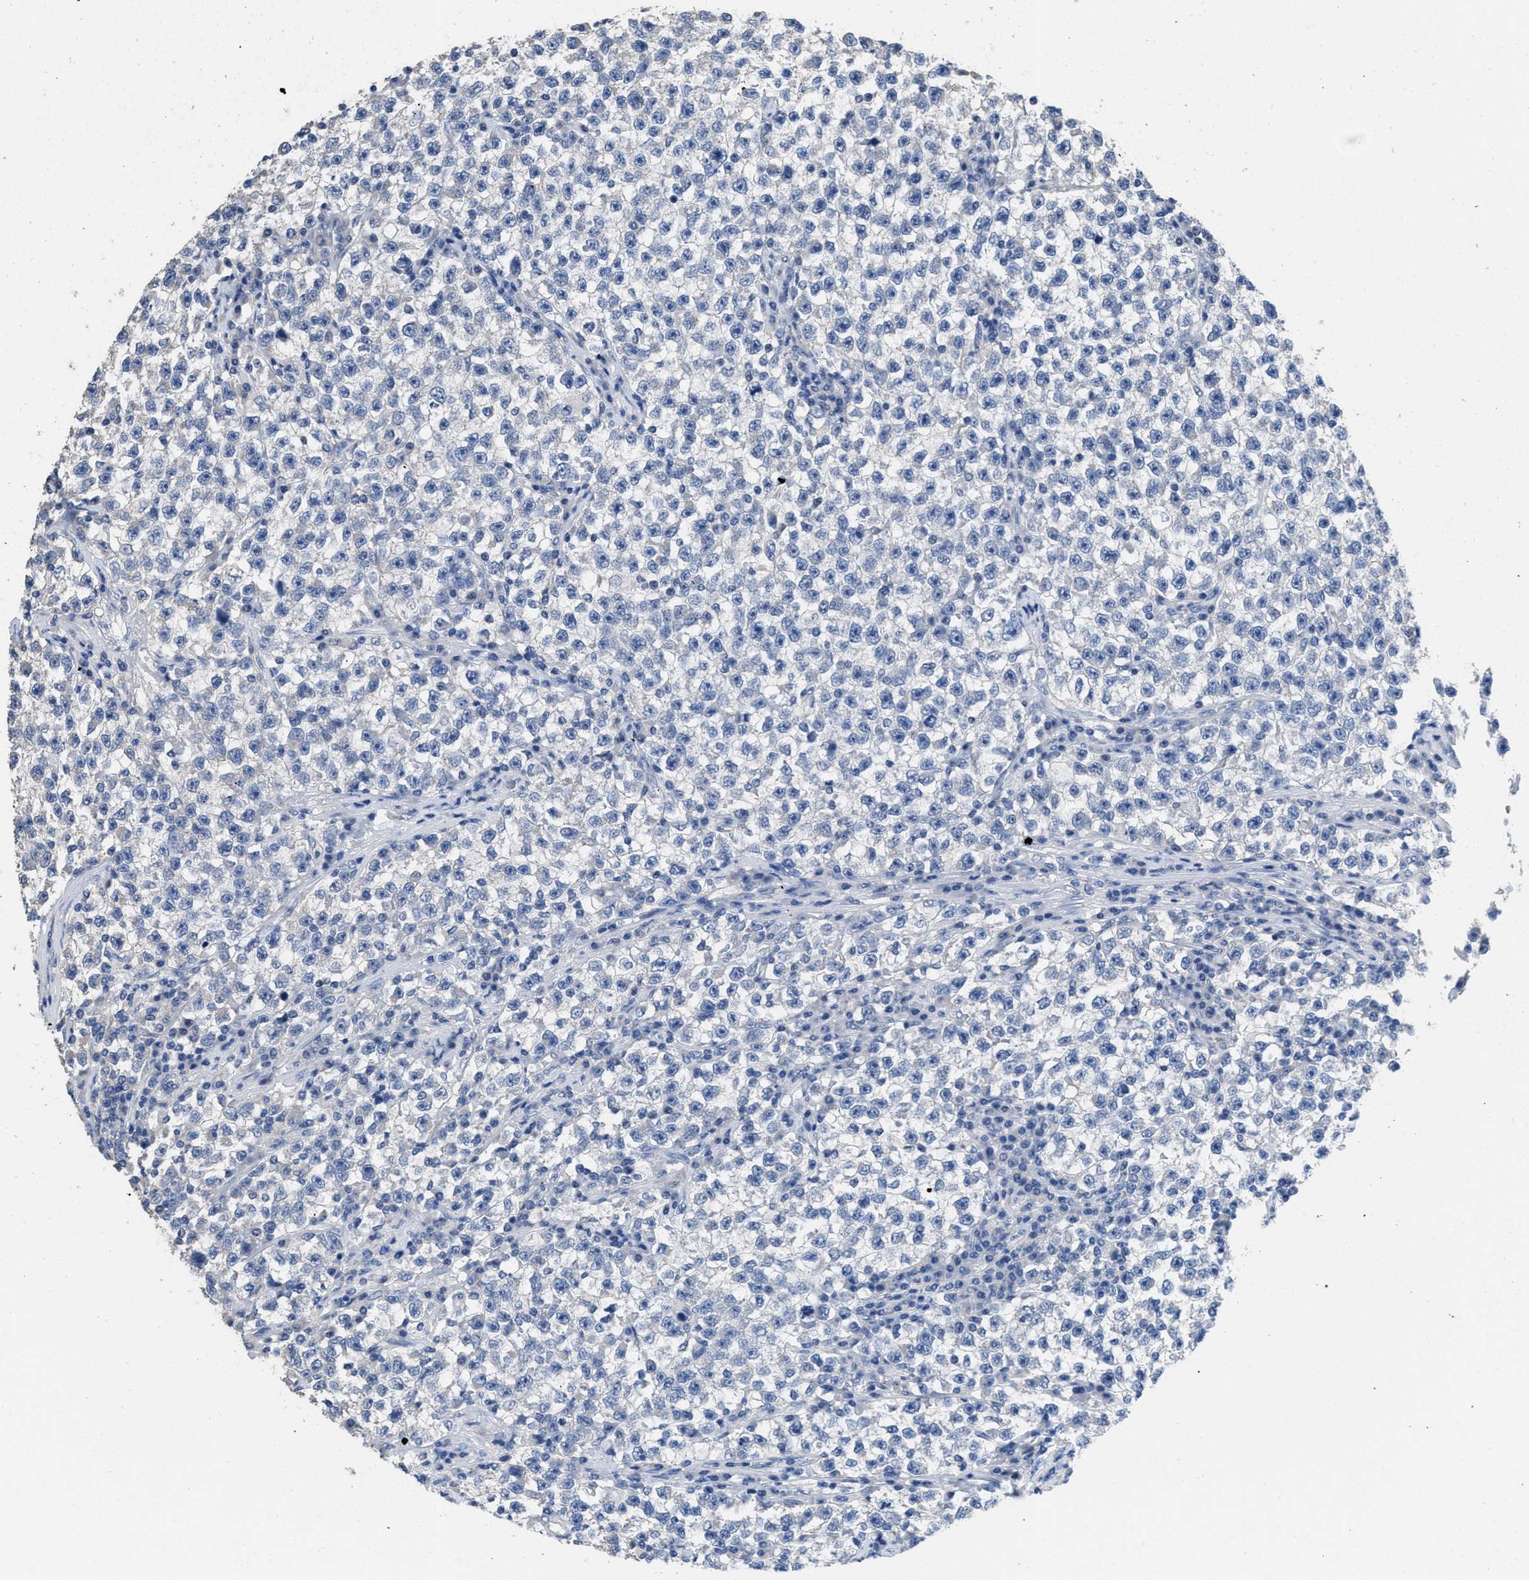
{"staining": {"intensity": "negative", "quantity": "none", "location": "none"}, "tissue": "testis cancer", "cell_type": "Tumor cells", "image_type": "cancer", "snomed": [{"axis": "morphology", "description": "Seminoma, NOS"}, {"axis": "topography", "description": "Testis"}], "caption": "Protein analysis of testis cancer reveals no significant positivity in tumor cells. The staining was performed using DAB (3,3'-diaminobenzidine) to visualize the protein expression in brown, while the nuclei were stained in blue with hematoxylin (Magnification: 20x).", "gene": "CA9", "patient": {"sex": "male", "age": 22}}